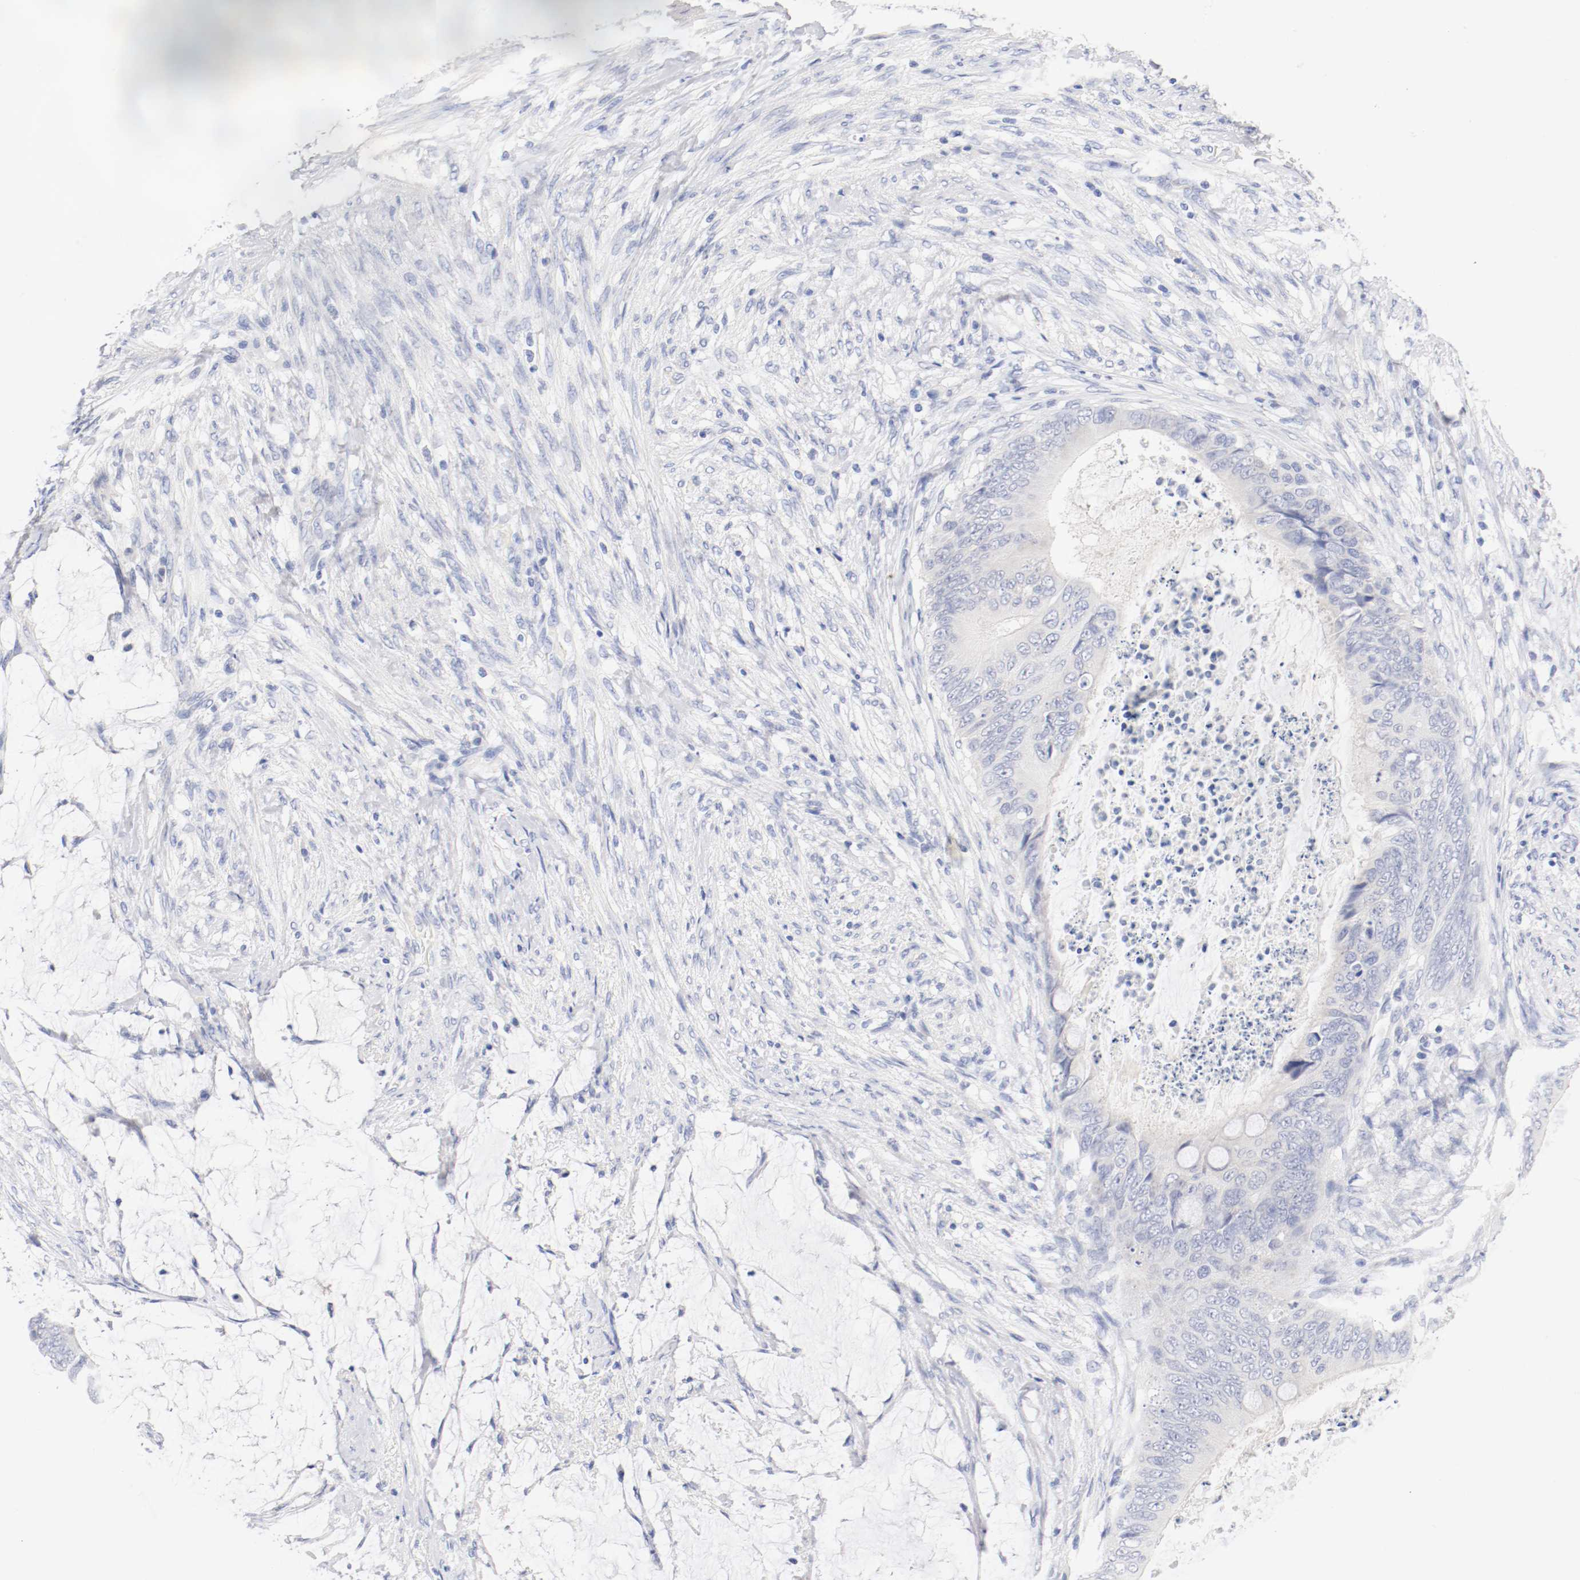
{"staining": {"intensity": "negative", "quantity": "none", "location": "none"}, "tissue": "colorectal cancer", "cell_type": "Tumor cells", "image_type": "cancer", "snomed": [{"axis": "morphology", "description": "Normal tissue, NOS"}, {"axis": "morphology", "description": "Adenocarcinoma, NOS"}, {"axis": "topography", "description": "Rectum"}, {"axis": "topography", "description": "Peripheral nerve tissue"}], "caption": "Immunohistochemistry (IHC) photomicrograph of neoplastic tissue: human colorectal cancer stained with DAB (3,3'-diaminobenzidine) displays no significant protein positivity in tumor cells.", "gene": "HOMER1", "patient": {"sex": "female", "age": 77}}